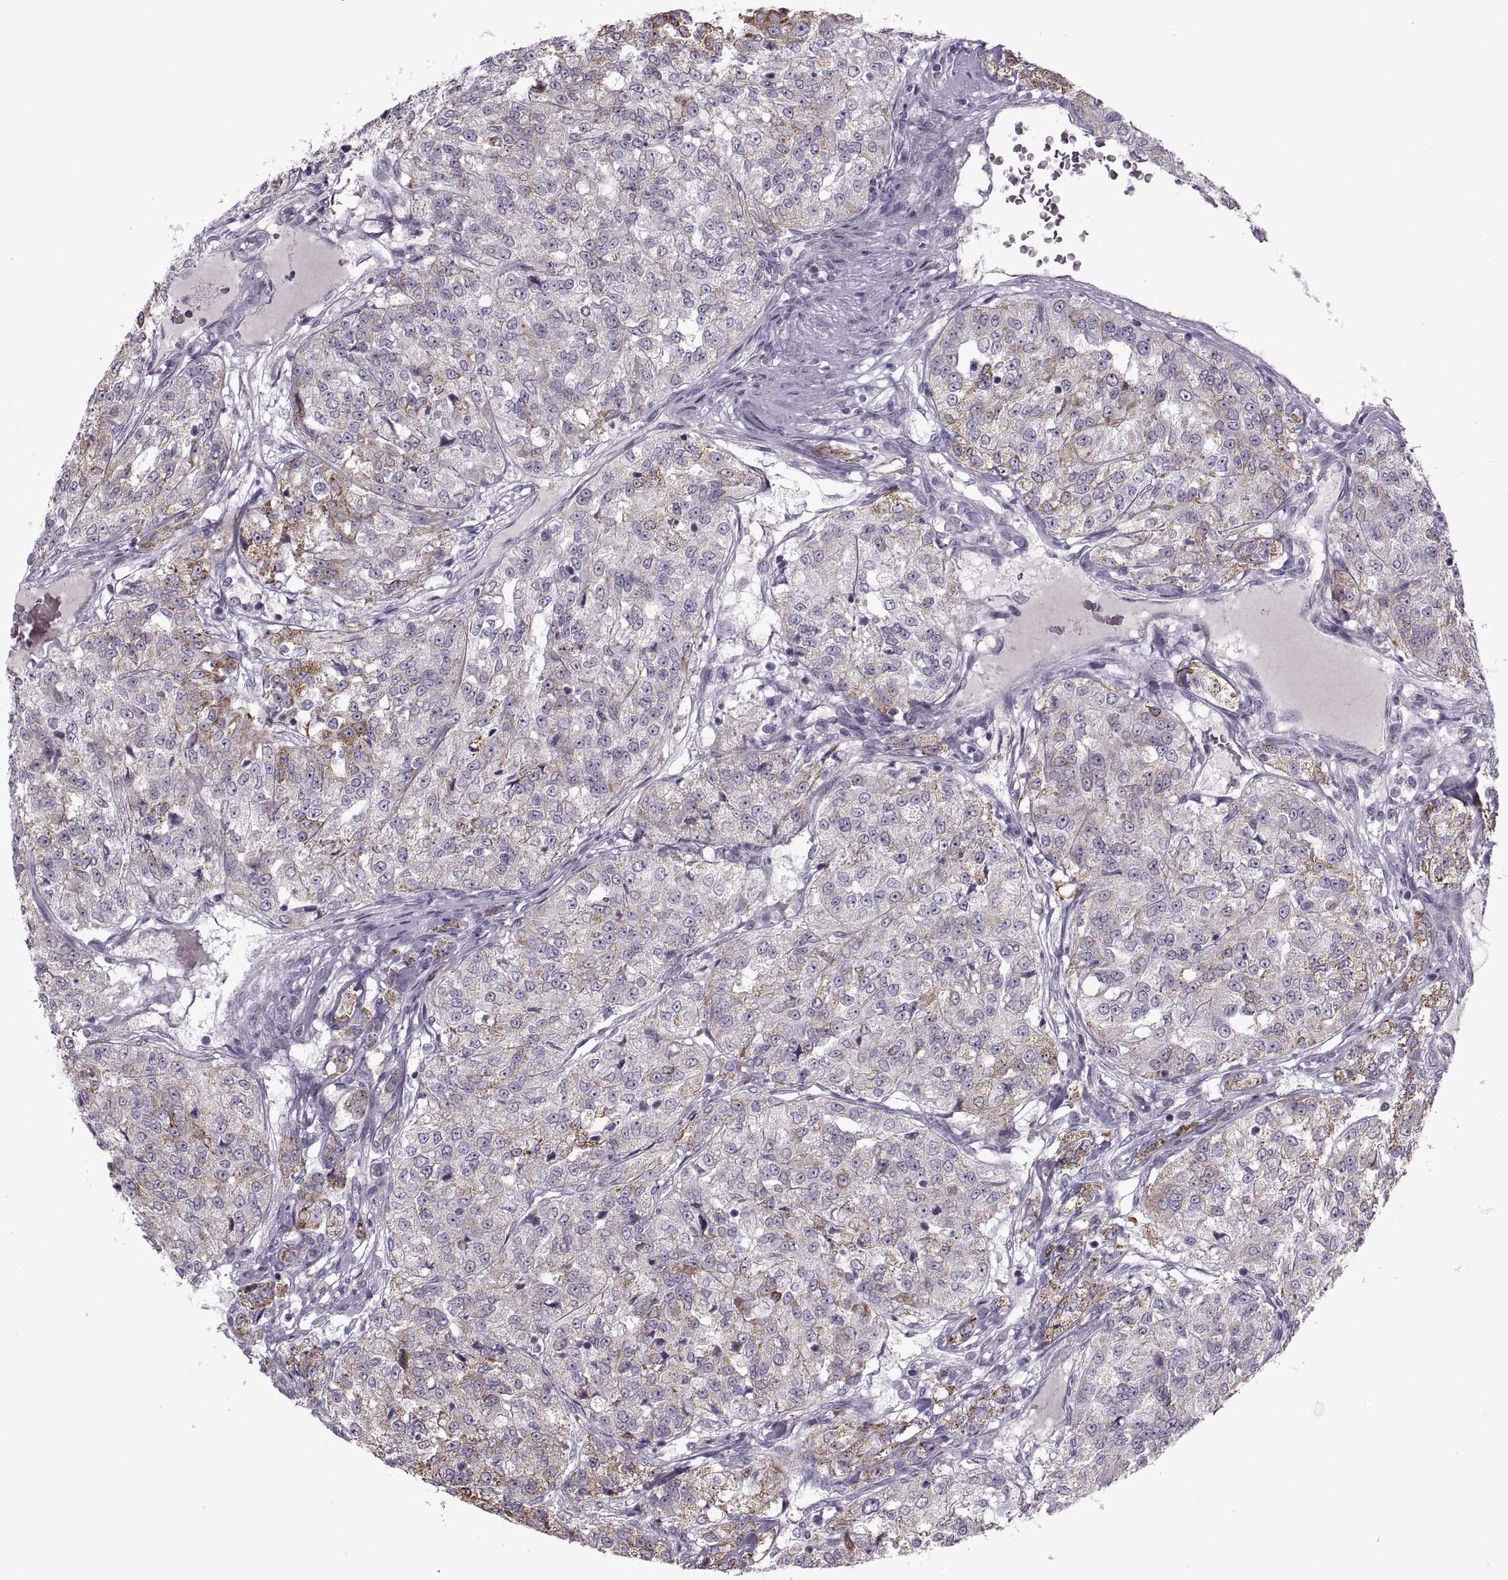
{"staining": {"intensity": "strong", "quantity": "25%-75%", "location": "cytoplasmic/membranous"}, "tissue": "renal cancer", "cell_type": "Tumor cells", "image_type": "cancer", "snomed": [{"axis": "morphology", "description": "Adenocarcinoma, NOS"}, {"axis": "topography", "description": "Kidney"}], "caption": "Renal cancer stained with IHC displays strong cytoplasmic/membranous positivity in approximately 25%-75% of tumor cells.", "gene": "PIERCE1", "patient": {"sex": "female", "age": 63}}